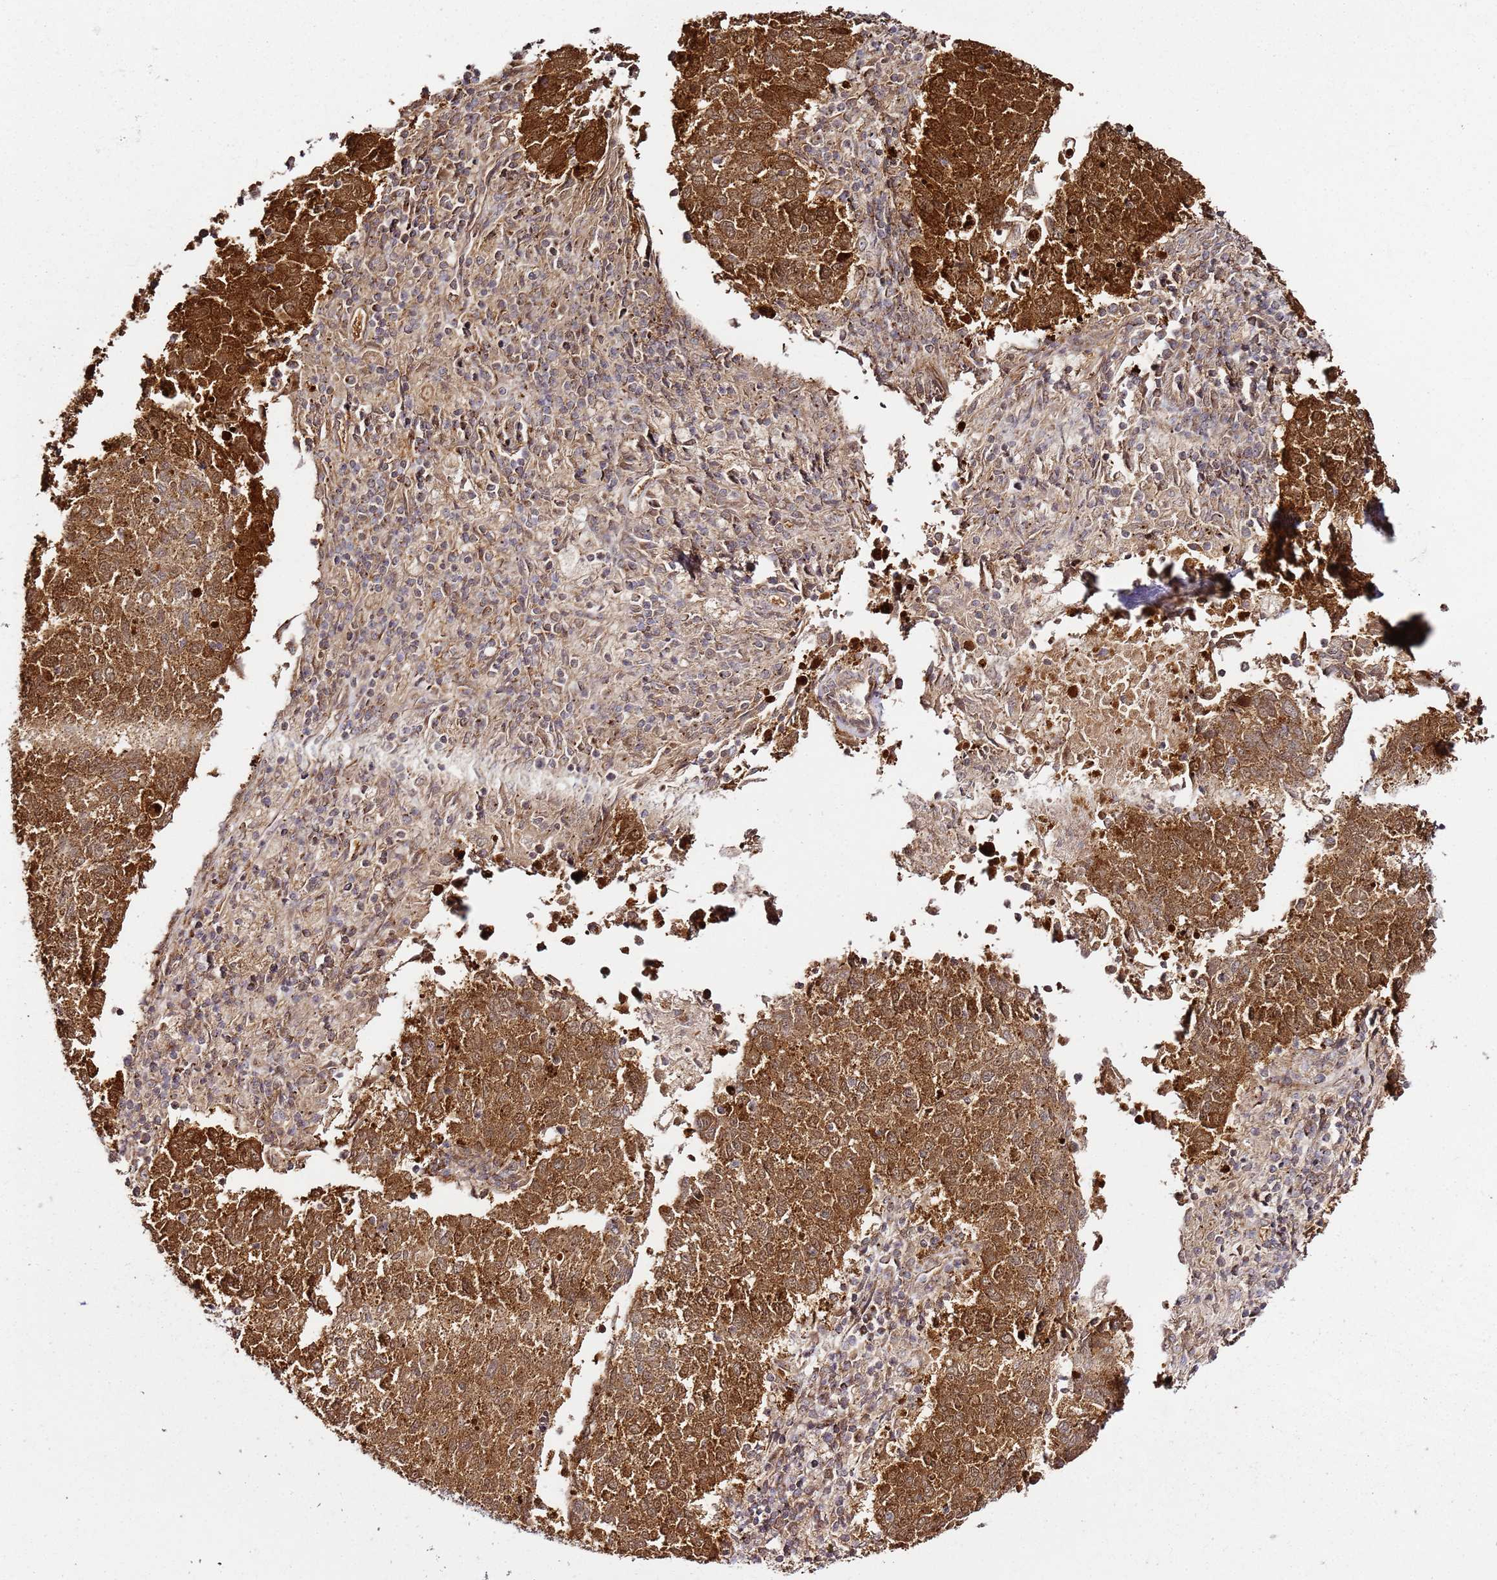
{"staining": {"intensity": "strong", "quantity": ">75%", "location": "cytoplasmic/membranous"}, "tissue": "lung cancer", "cell_type": "Tumor cells", "image_type": "cancer", "snomed": [{"axis": "morphology", "description": "Squamous cell carcinoma, NOS"}, {"axis": "topography", "description": "Lung"}], "caption": "DAB (3,3'-diaminobenzidine) immunohistochemical staining of human lung squamous cell carcinoma exhibits strong cytoplasmic/membranous protein staining in about >75% of tumor cells.", "gene": "TM2D2", "patient": {"sex": "male", "age": 73}}